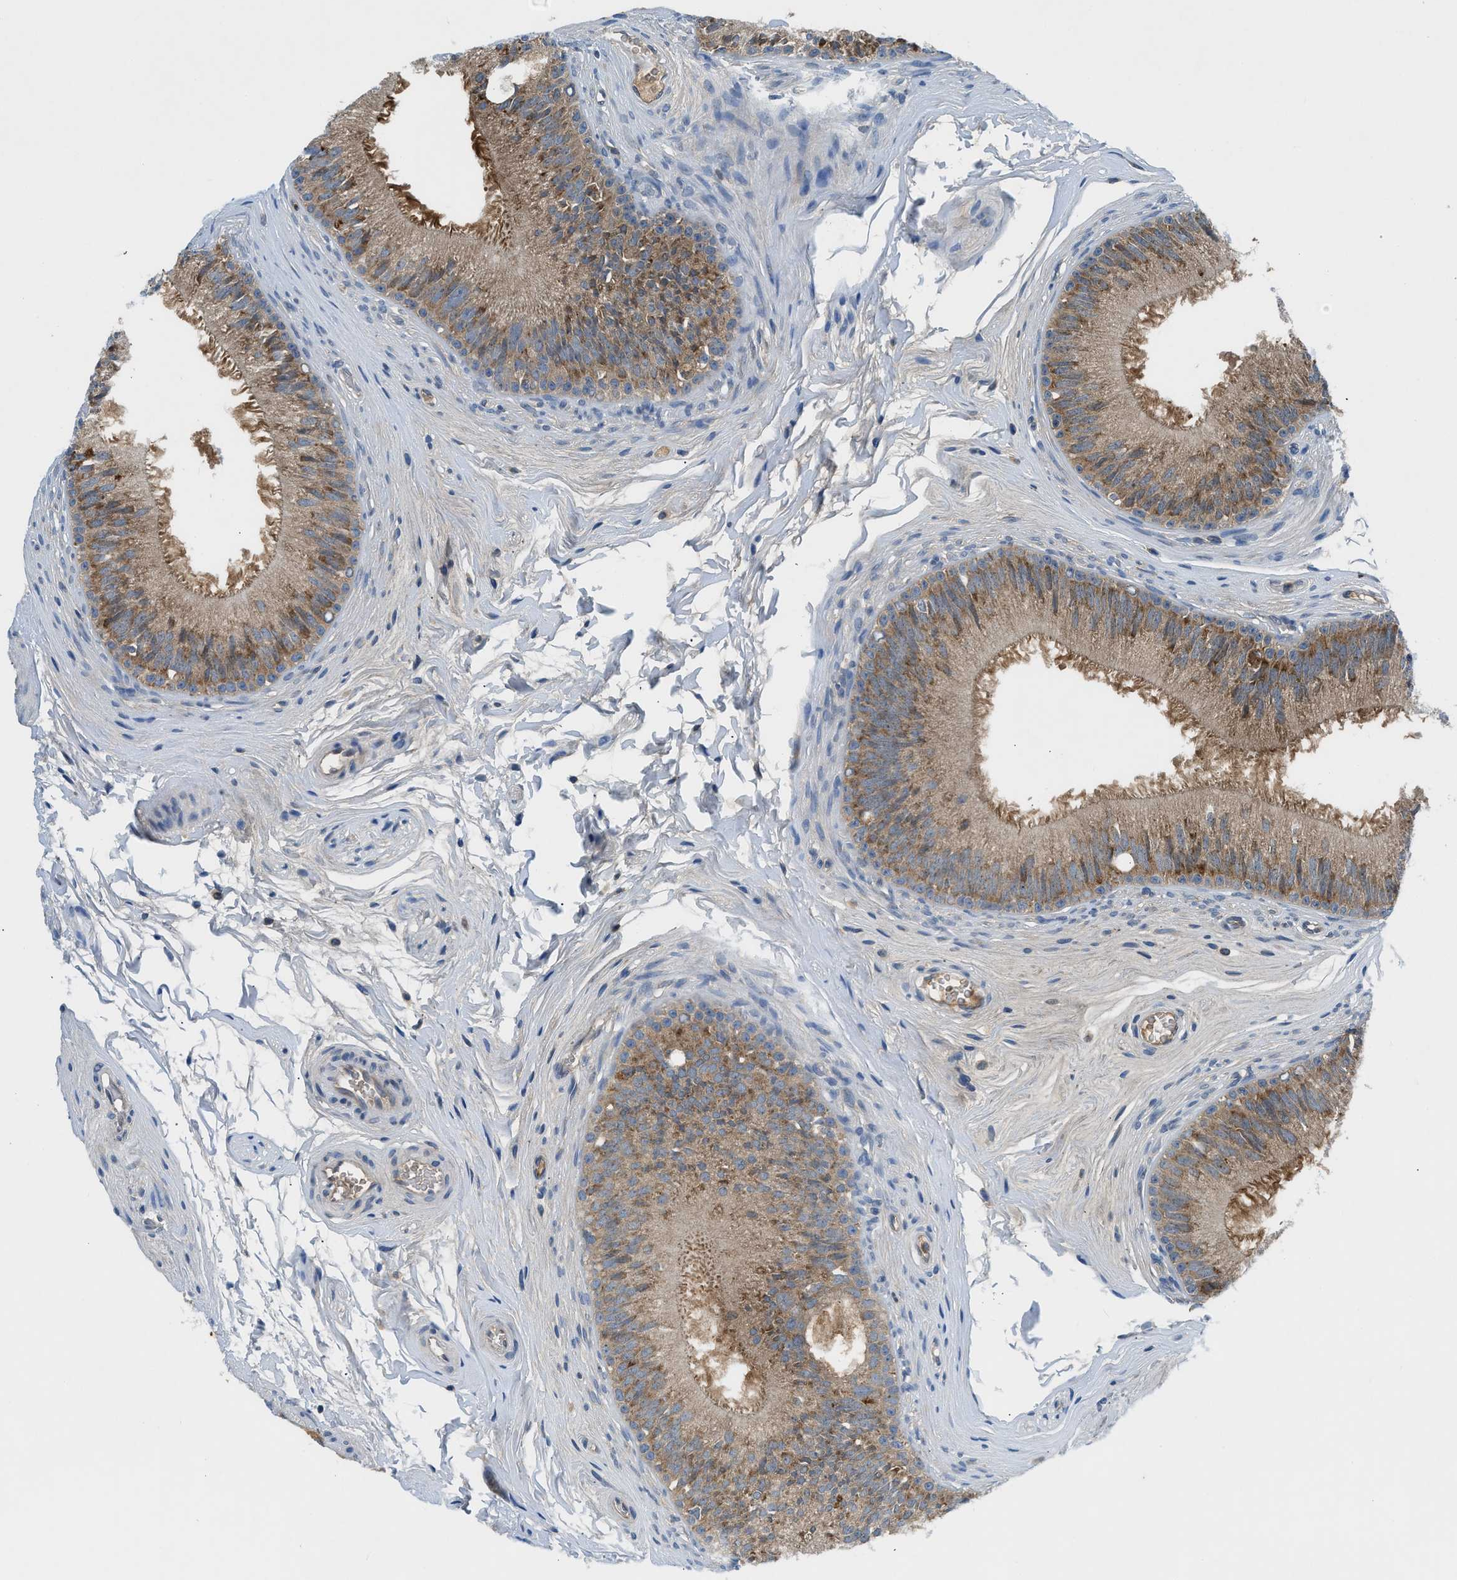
{"staining": {"intensity": "moderate", "quantity": "25%-75%", "location": "cytoplasmic/membranous"}, "tissue": "epididymis", "cell_type": "Glandular cells", "image_type": "normal", "snomed": [{"axis": "morphology", "description": "Normal tissue, NOS"}, {"axis": "topography", "description": "Testis"}, {"axis": "topography", "description": "Epididymis"}], "caption": "A medium amount of moderate cytoplasmic/membranous staining is identified in approximately 25%-75% of glandular cells in benign epididymis. (DAB IHC with brightfield microscopy, high magnification).", "gene": "PAFAH2", "patient": {"sex": "male", "age": 36}}